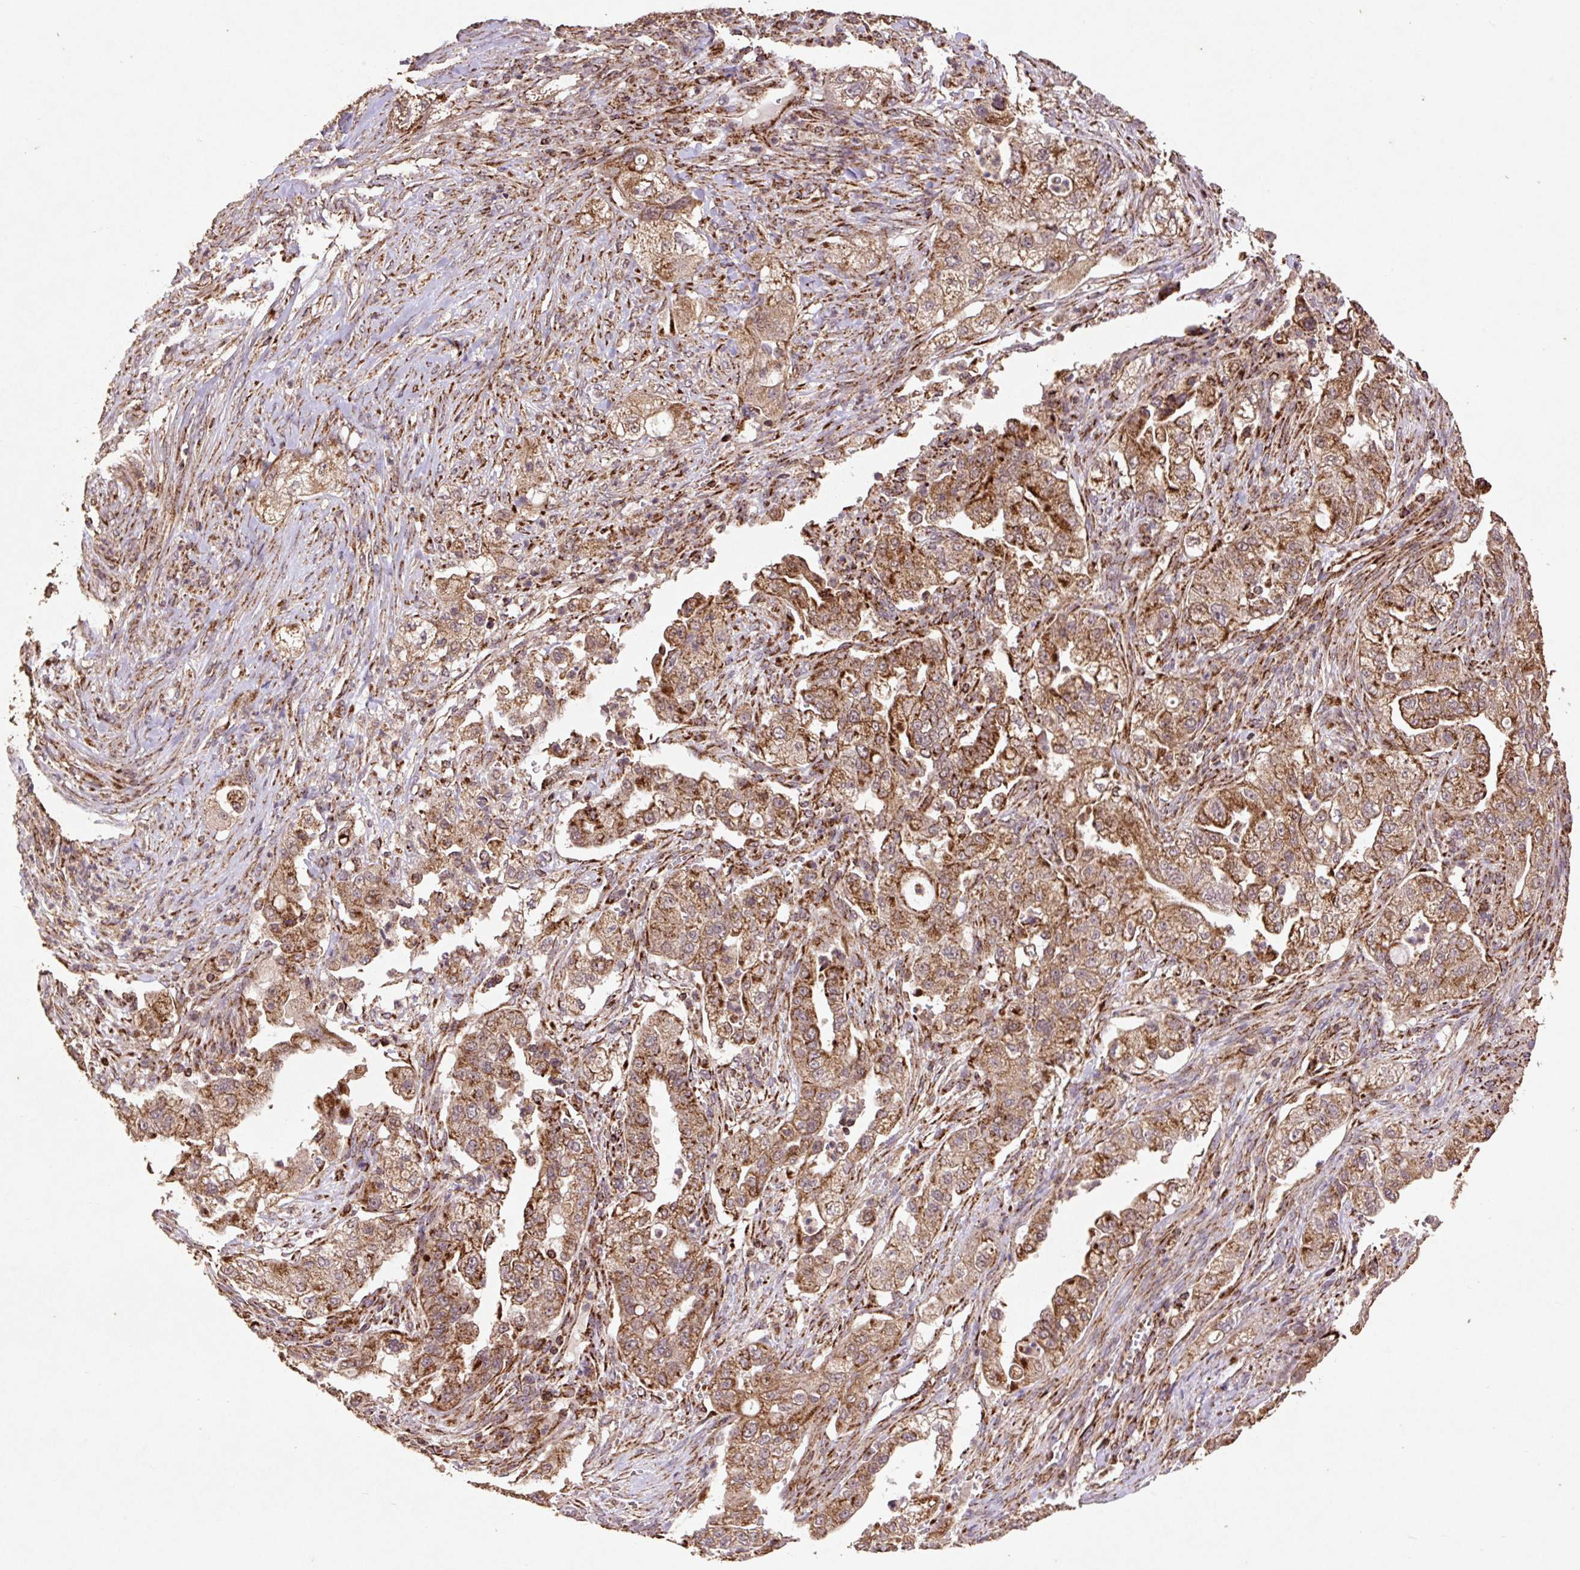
{"staining": {"intensity": "moderate", "quantity": ">75%", "location": "cytoplasmic/membranous"}, "tissue": "pancreatic cancer", "cell_type": "Tumor cells", "image_type": "cancer", "snomed": [{"axis": "morphology", "description": "Adenocarcinoma, NOS"}, {"axis": "topography", "description": "Pancreas"}], "caption": "Human pancreatic adenocarcinoma stained with a protein marker demonstrates moderate staining in tumor cells.", "gene": "ATP5F1A", "patient": {"sex": "female", "age": 78}}